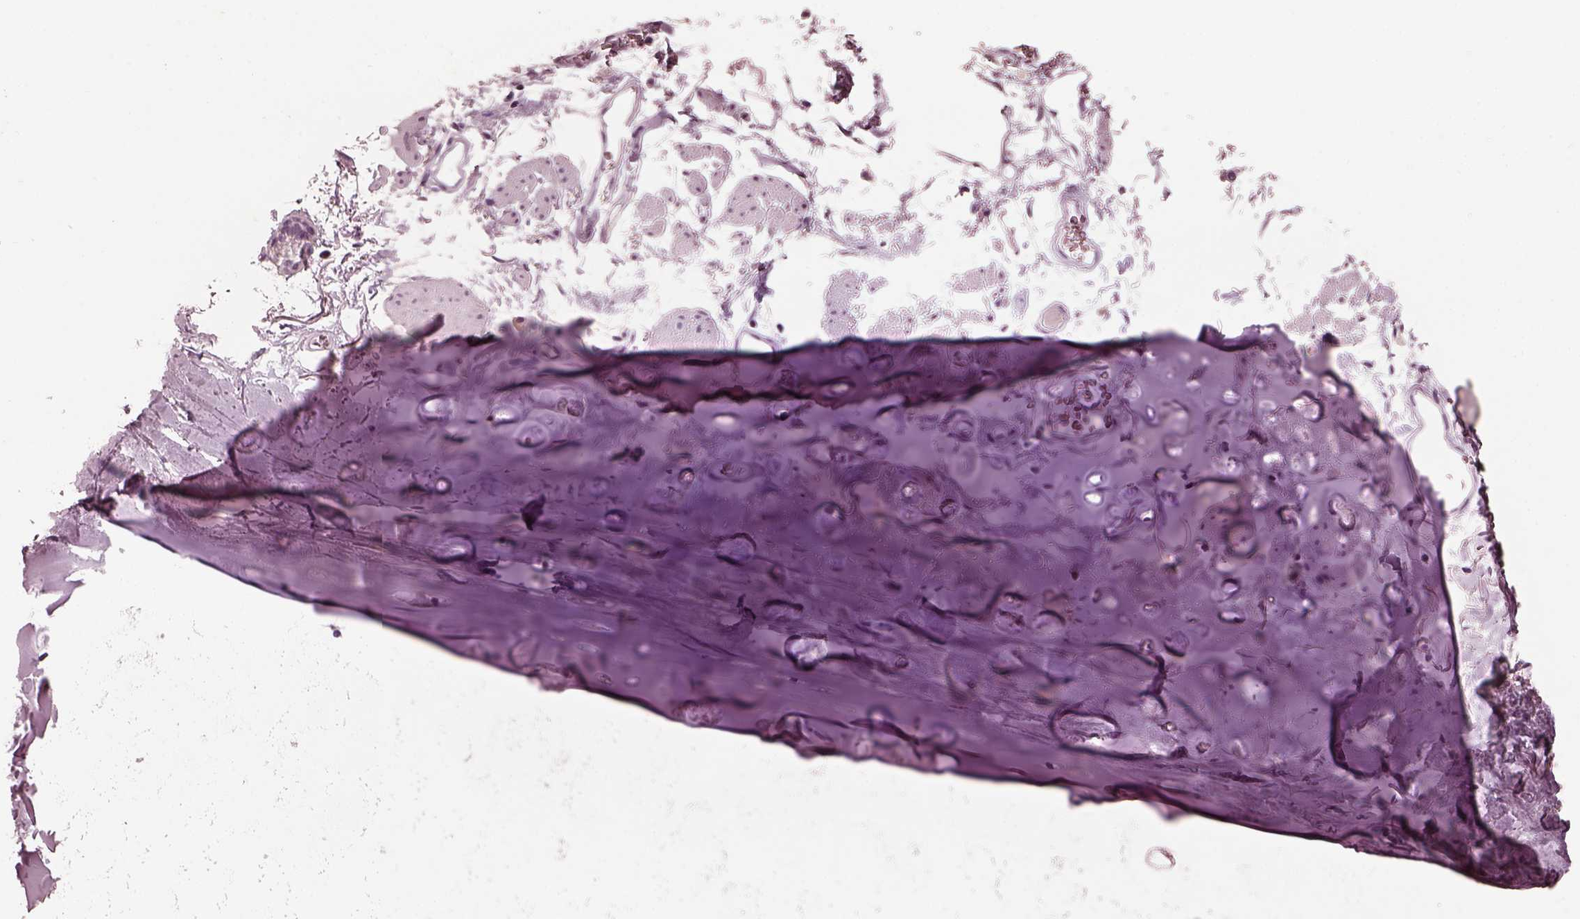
{"staining": {"intensity": "negative", "quantity": "none", "location": "none"}, "tissue": "adipose tissue", "cell_type": "Adipocytes", "image_type": "normal", "snomed": [{"axis": "morphology", "description": "Normal tissue, NOS"}, {"axis": "topography", "description": "Cartilage tissue"}, {"axis": "topography", "description": "Bronchus"}], "caption": "There is no significant positivity in adipocytes of adipose tissue. (IHC, brightfield microscopy, high magnification).", "gene": "CGA", "patient": {"sex": "female", "age": 79}}